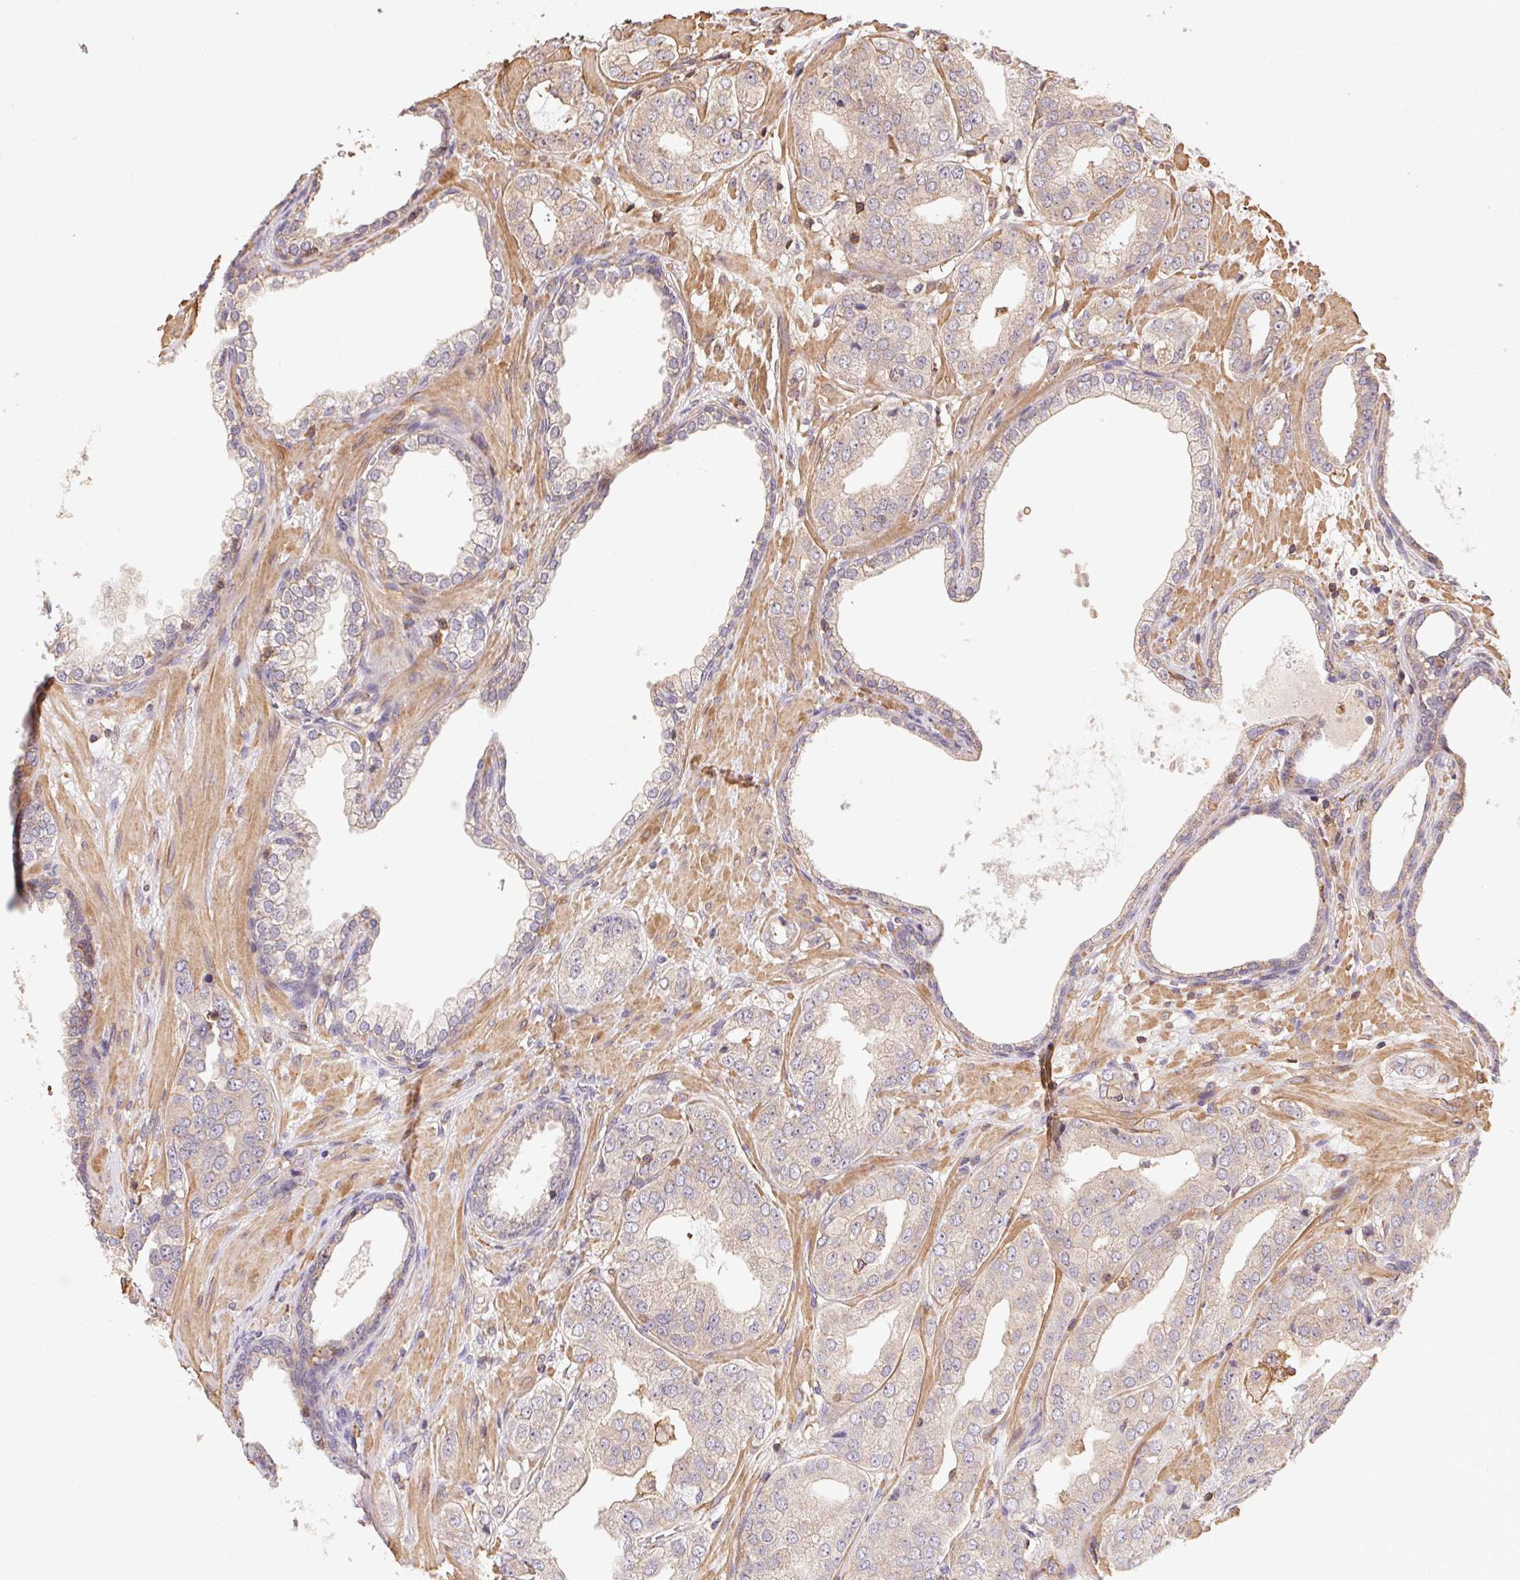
{"staining": {"intensity": "weak", "quantity": "<25%", "location": "cytoplasmic/membranous"}, "tissue": "prostate cancer", "cell_type": "Tumor cells", "image_type": "cancer", "snomed": [{"axis": "morphology", "description": "Adenocarcinoma, Low grade"}, {"axis": "topography", "description": "Prostate"}], "caption": "IHC histopathology image of human prostate cancer (low-grade adenocarcinoma) stained for a protein (brown), which exhibits no expression in tumor cells.", "gene": "ATG10", "patient": {"sex": "male", "age": 60}}